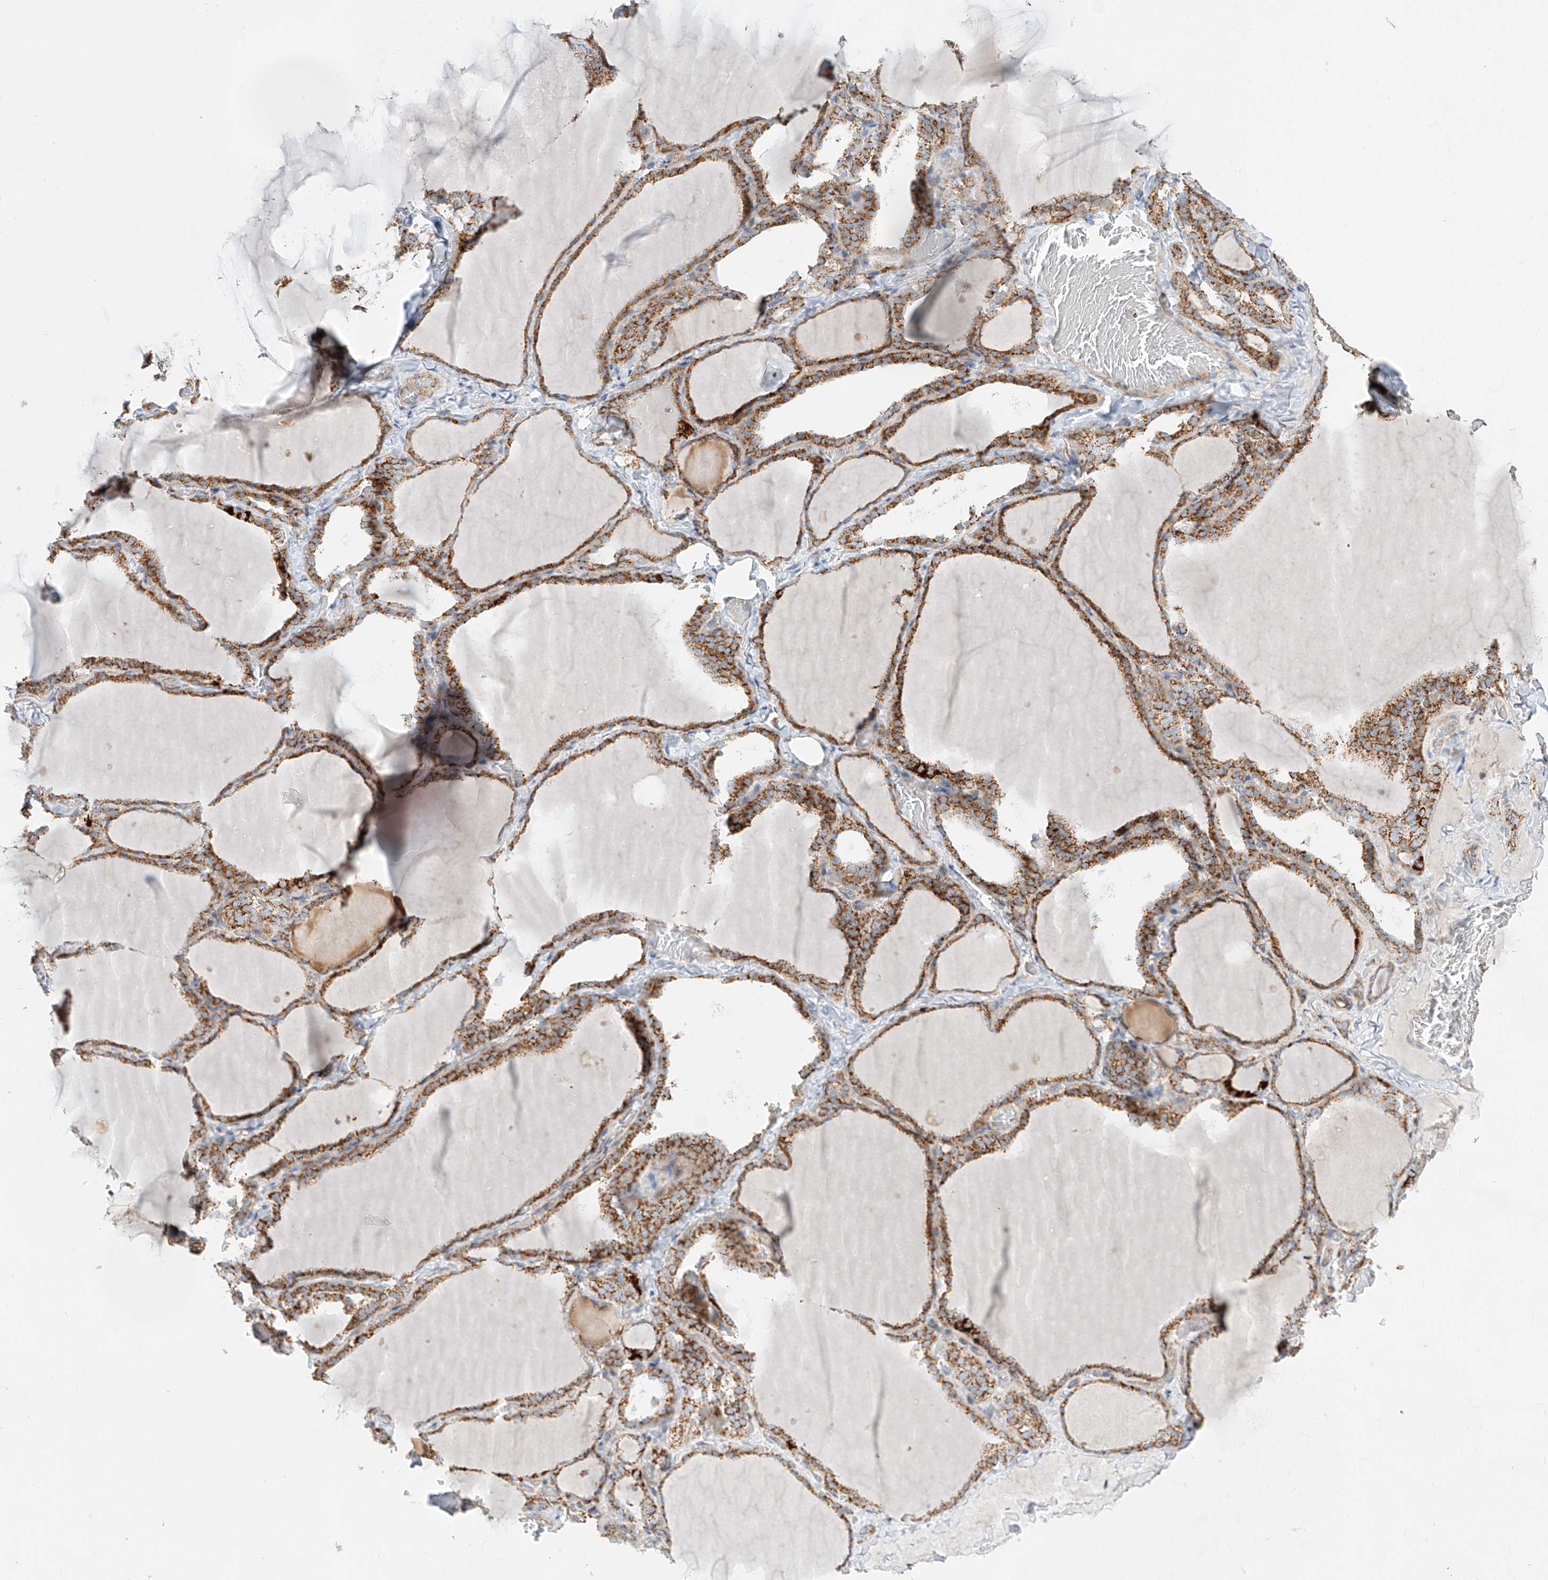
{"staining": {"intensity": "strong", "quantity": ">75%", "location": "cytoplasmic/membranous"}, "tissue": "thyroid gland", "cell_type": "Glandular cells", "image_type": "normal", "snomed": [{"axis": "morphology", "description": "Normal tissue, NOS"}, {"axis": "topography", "description": "Thyroid gland"}], "caption": "A high-resolution histopathology image shows immunohistochemistry staining of unremarkable thyroid gland, which exhibits strong cytoplasmic/membranous positivity in approximately >75% of glandular cells. The staining was performed using DAB, with brown indicating positive protein expression. Nuclei are stained blue with hematoxylin.", "gene": "CST9", "patient": {"sex": "female", "age": 22}}